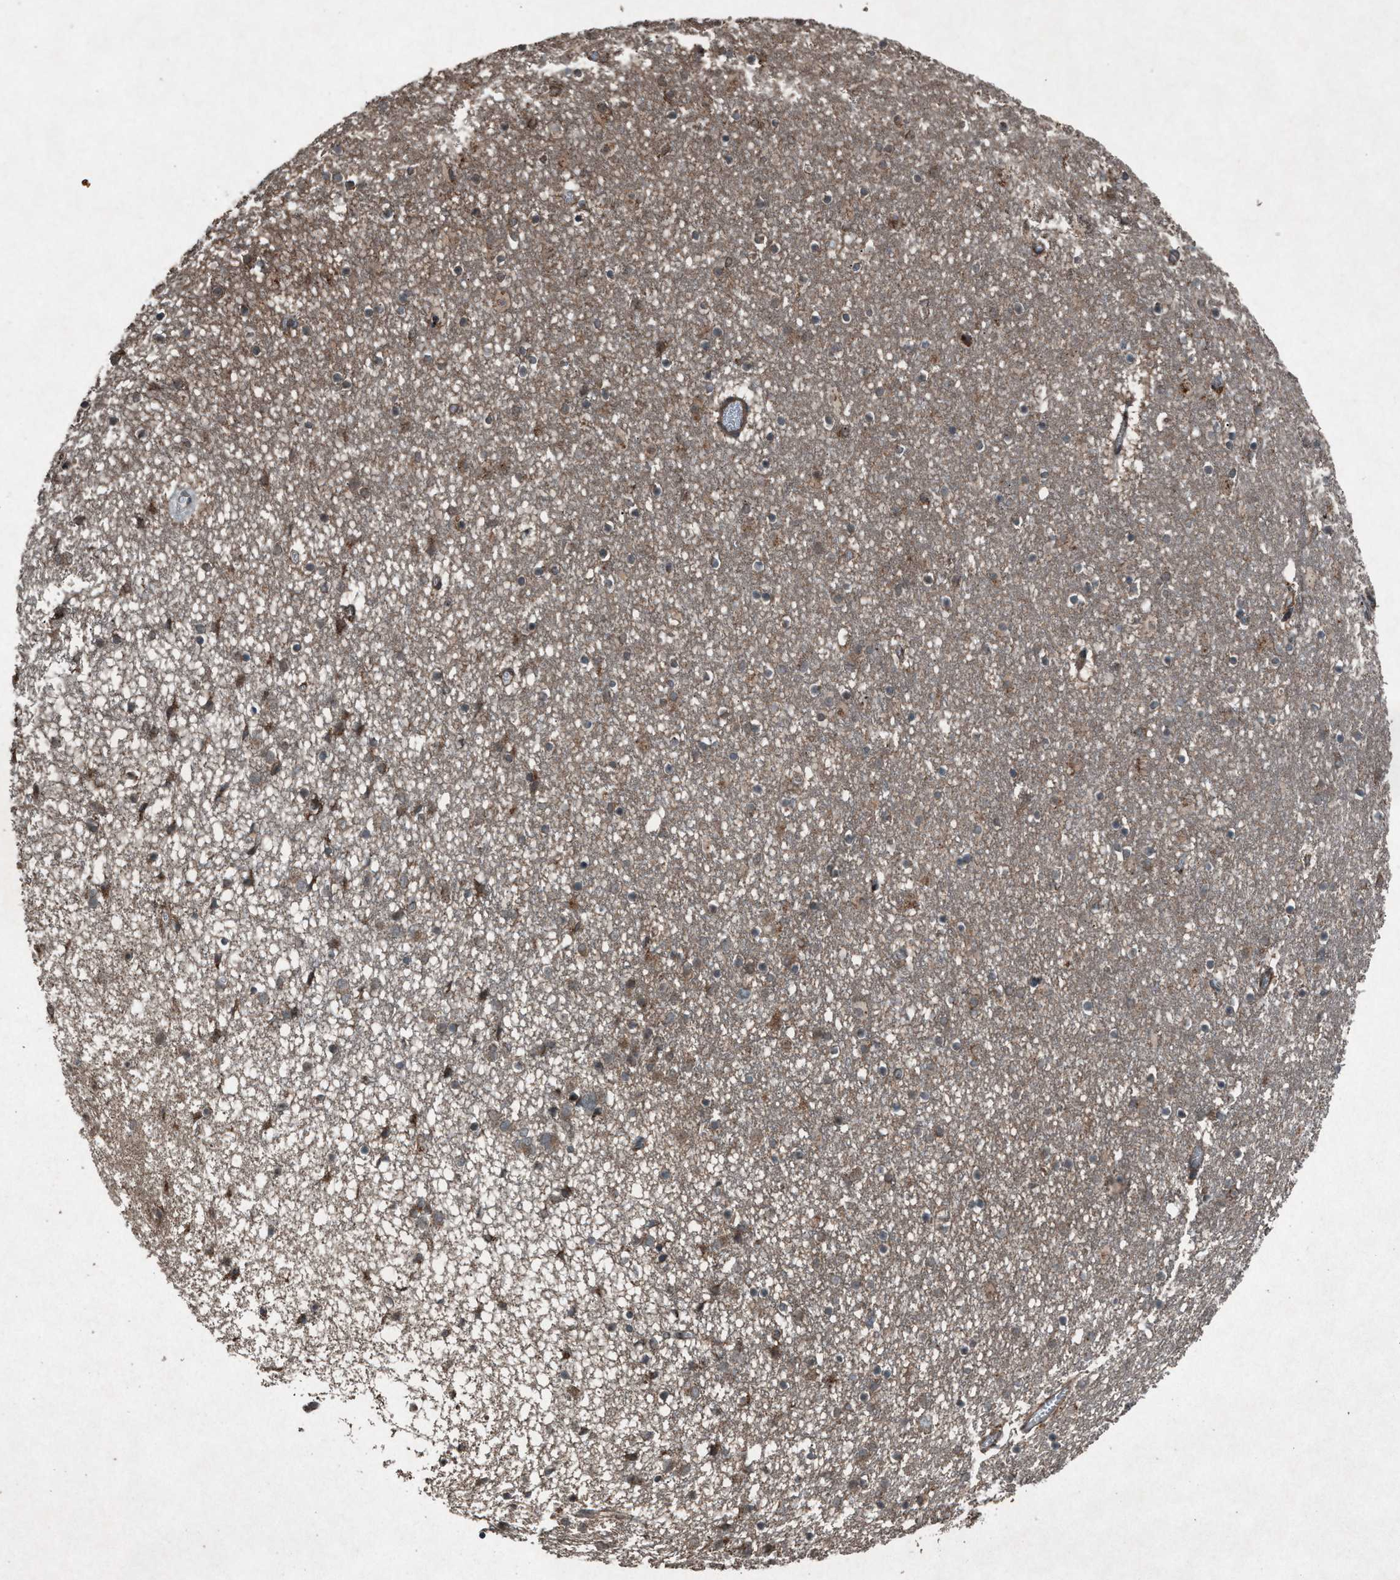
{"staining": {"intensity": "moderate", "quantity": "25%-75%", "location": "cytoplasmic/membranous"}, "tissue": "caudate", "cell_type": "Glial cells", "image_type": "normal", "snomed": [{"axis": "morphology", "description": "Normal tissue, NOS"}, {"axis": "topography", "description": "Lateral ventricle wall"}], "caption": "Human caudate stained for a protein (brown) shows moderate cytoplasmic/membranous positive positivity in approximately 25%-75% of glial cells.", "gene": "CALR", "patient": {"sex": "male", "age": 45}}